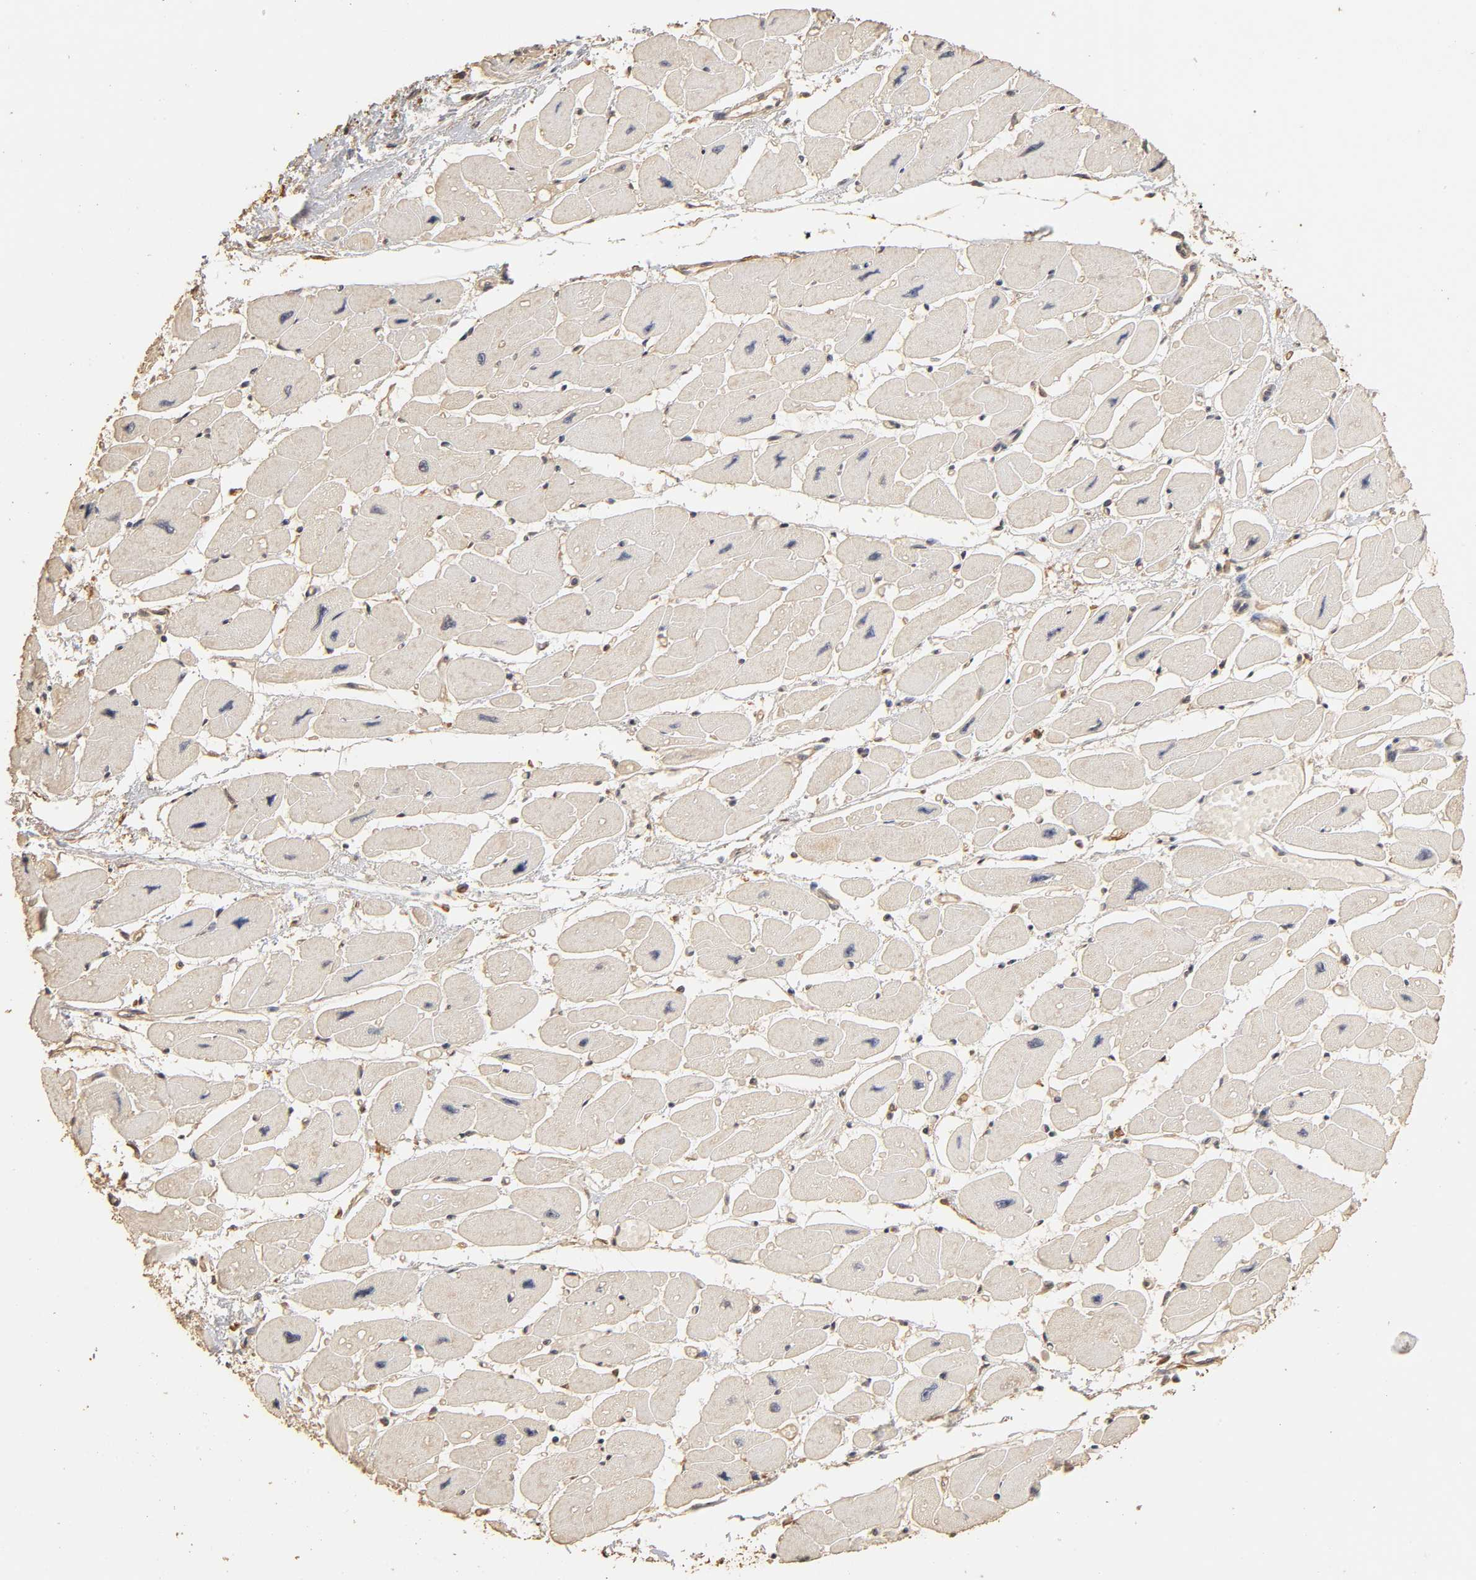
{"staining": {"intensity": "weak", "quantity": ">75%", "location": "cytoplasmic/membranous"}, "tissue": "heart muscle", "cell_type": "Cardiomyocytes", "image_type": "normal", "snomed": [{"axis": "morphology", "description": "Normal tissue, NOS"}, {"axis": "topography", "description": "Heart"}], "caption": "Immunohistochemistry photomicrograph of normal heart muscle: heart muscle stained using IHC displays low levels of weak protein expression localized specifically in the cytoplasmic/membranous of cardiomyocytes, appearing as a cytoplasmic/membranous brown color.", "gene": "VSIG4", "patient": {"sex": "female", "age": 54}}